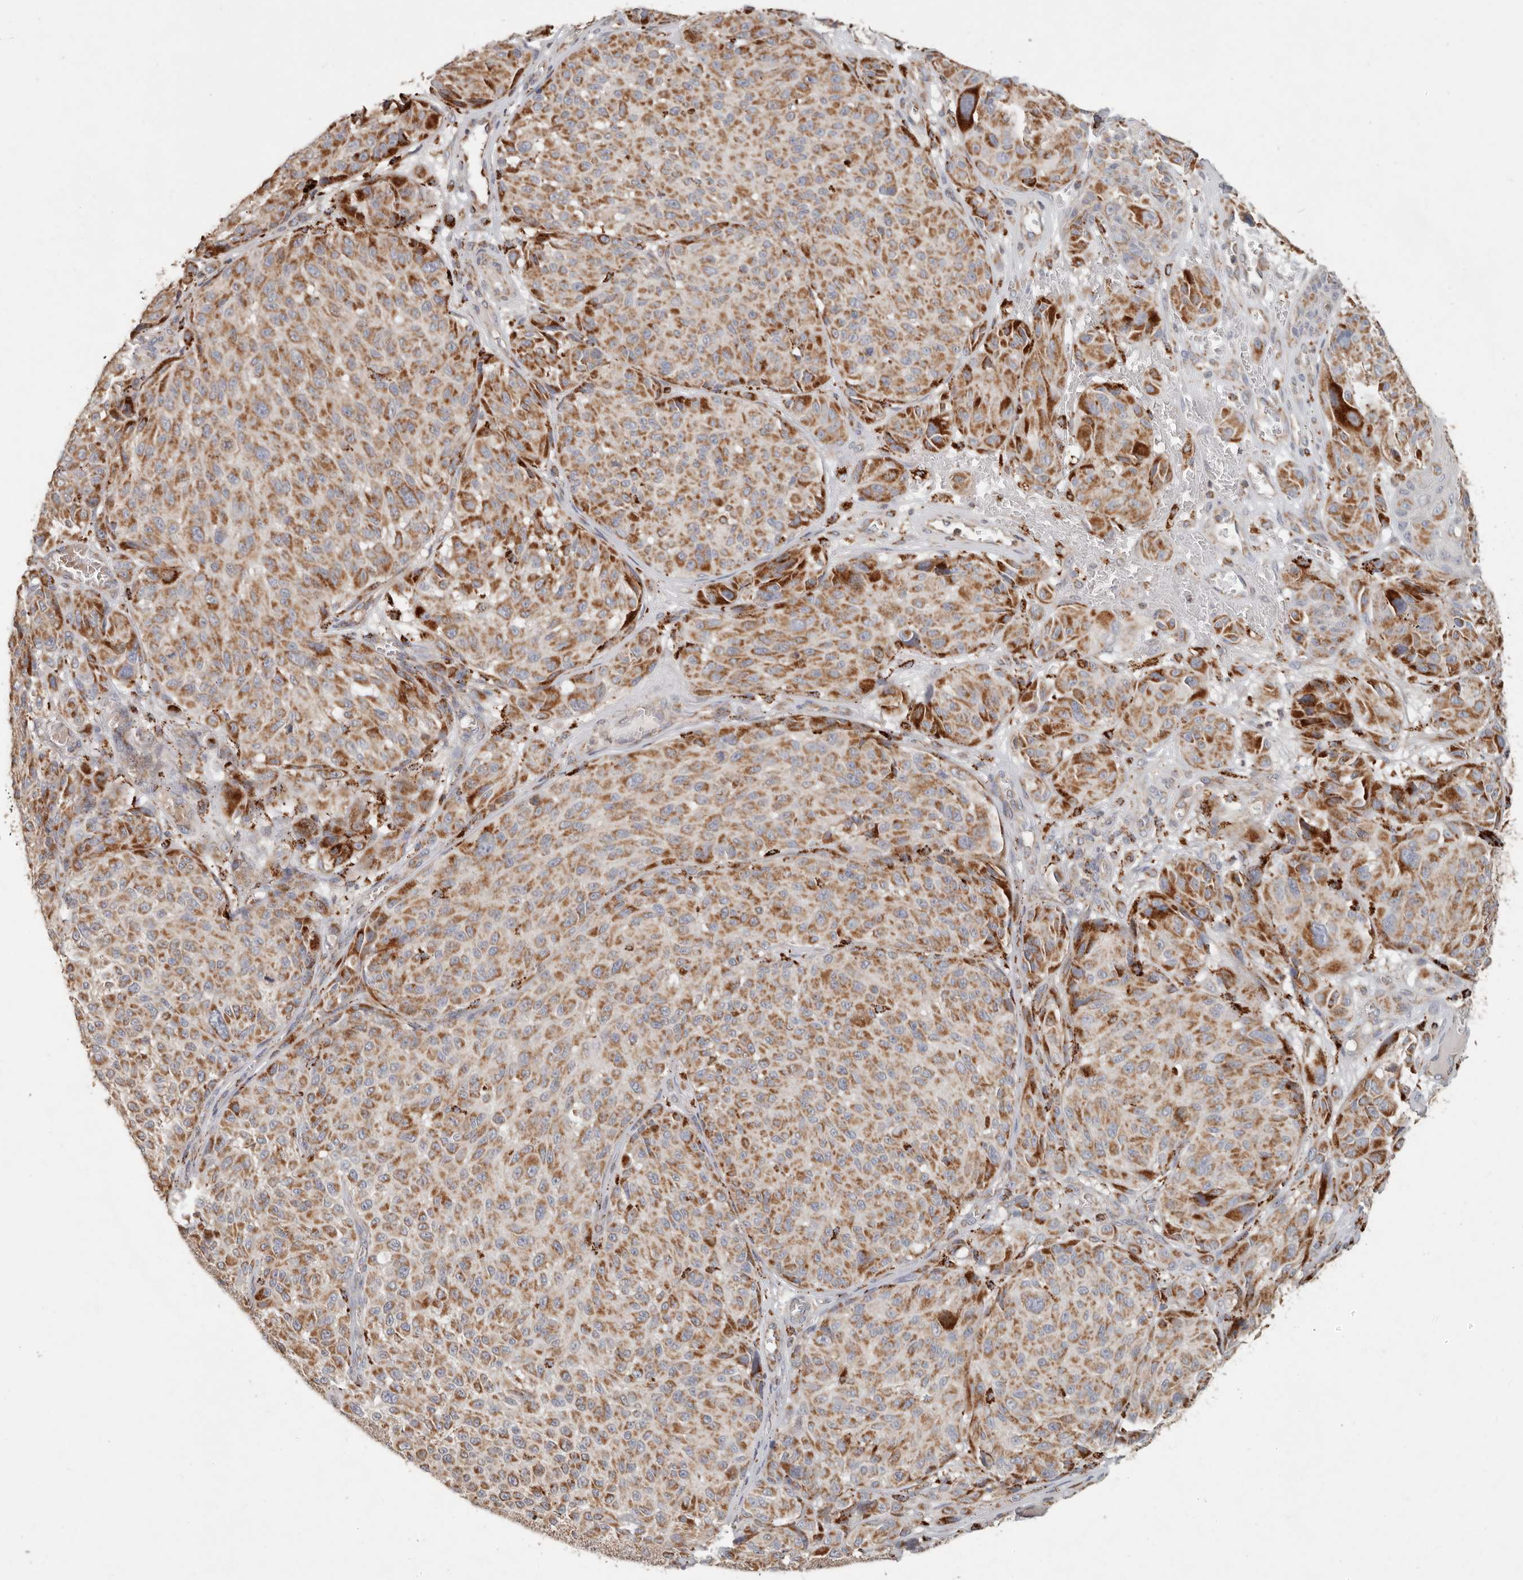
{"staining": {"intensity": "strong", "quantity": ">75%", "location": "cytoplasmic/membranous"}, "tissue": "melanoma", "cell_type": "Tumor cells", "image_type": "cancer", "snomed": [{"axis": "morphology", "description": "Malignant melanoma, NOS"}, {"axis": "topography", "description": "Skin"}], "caption": "DAB (3,3'-diaminobenzidine) immunohistochemical staining of human malignant melanoma exhibits strong cytoplasmic/membranous protein positivity in about >75% of tumor cells. Nuclei are stained in blue.", "gene": "ARHGEF10L", "patient": {"sex": "male", "age": 83}}